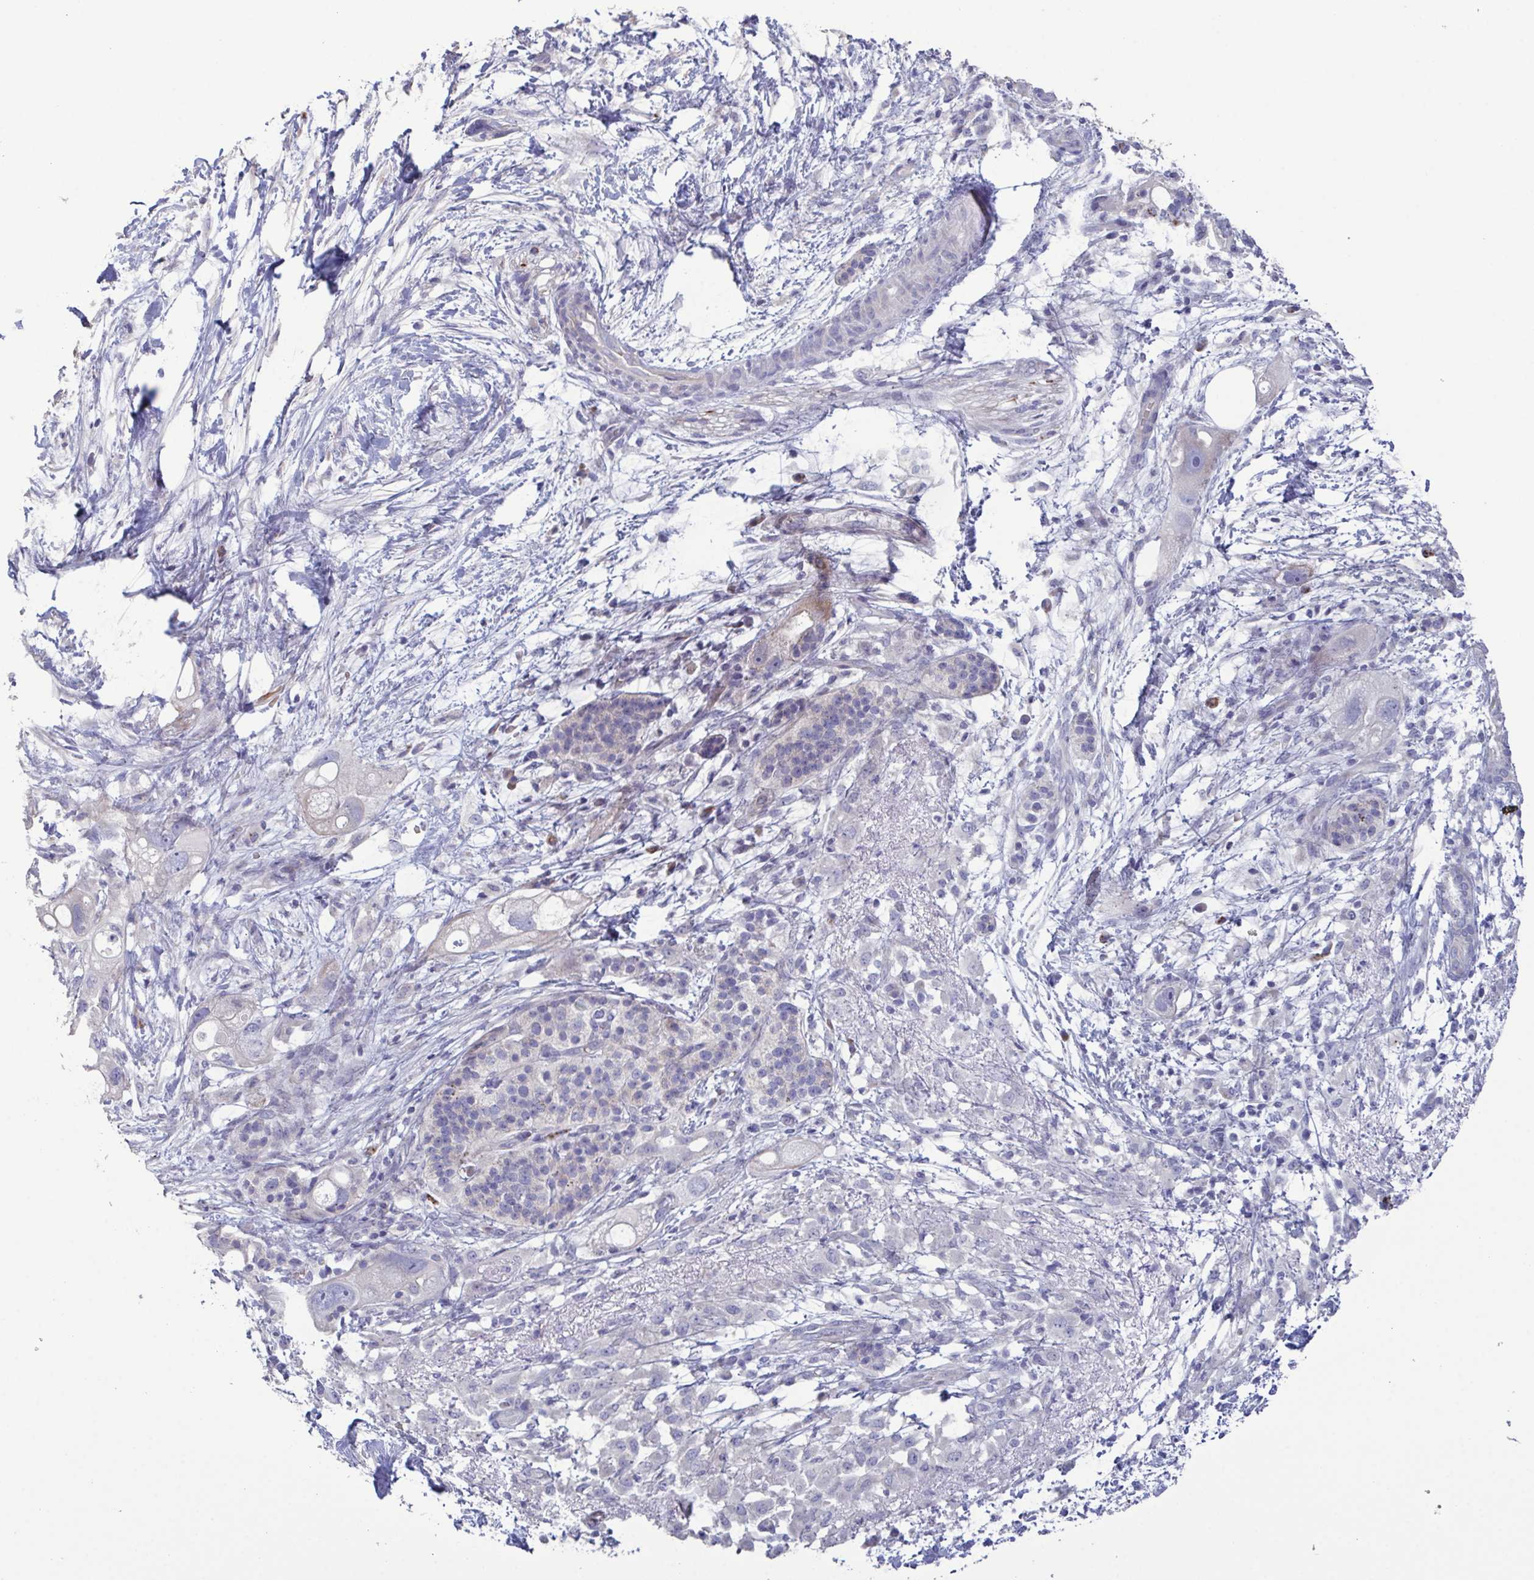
{"staining": {"intensity": "negative", "quantity": "none", "location": "none"}, "tissue": "pancreatic cancer", "cell_type": "Tumor cells", "image_type": "cancer", "snomed": [{"axis": "morphology", "description": "Adenocarcinoma, NOS"}, {"axis": "topography", "description": "Pancreas"}], "caption": "Tumor cells are negative for protein expression in human pancreatic cancer.", "gene": "GLDC", "patient": {"sex": "female", "age": 72}}